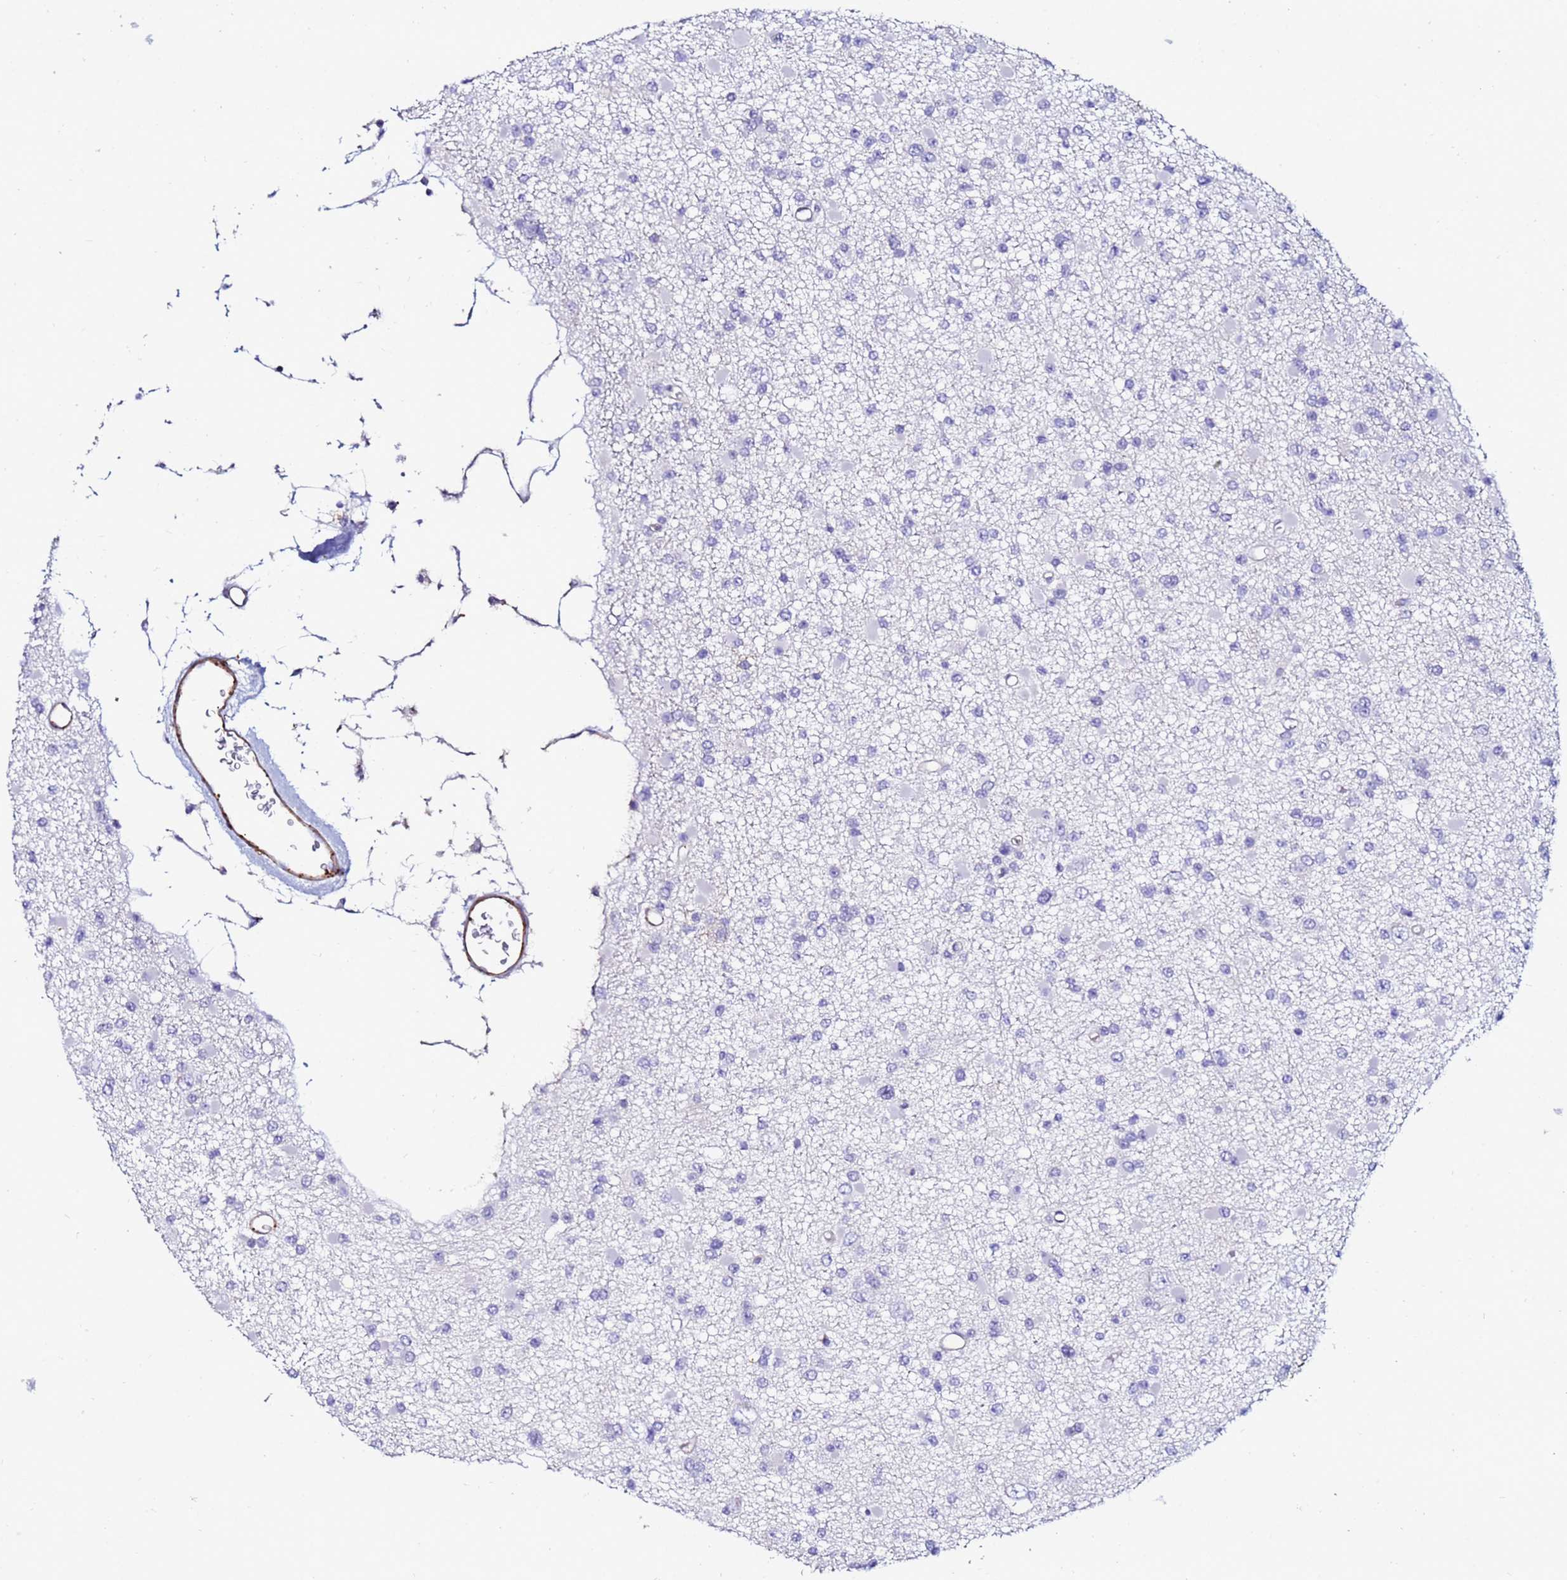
{"staining": {"intensity": "negative", "quantity": "none", "location": "none"}, "tissue": "glioma", "cell_type": "Tumor cells", "image_type": "cancer", "snomed": [{"axis": "morphology", "description": "Glioma, malignant, Low grade"}, {"axis": "topography", "description": "Brain"}], "caption": "A histopathology image of human glioma is negative for staining in tumor cells. The staining was performed using DAB to visualize the protein expression in brown, while the nuclei were stained in blue with hematoxylin (Magnification: 20x).", "gene": "DEFB104A", "patient": {"sex": "female", "age": 22}}